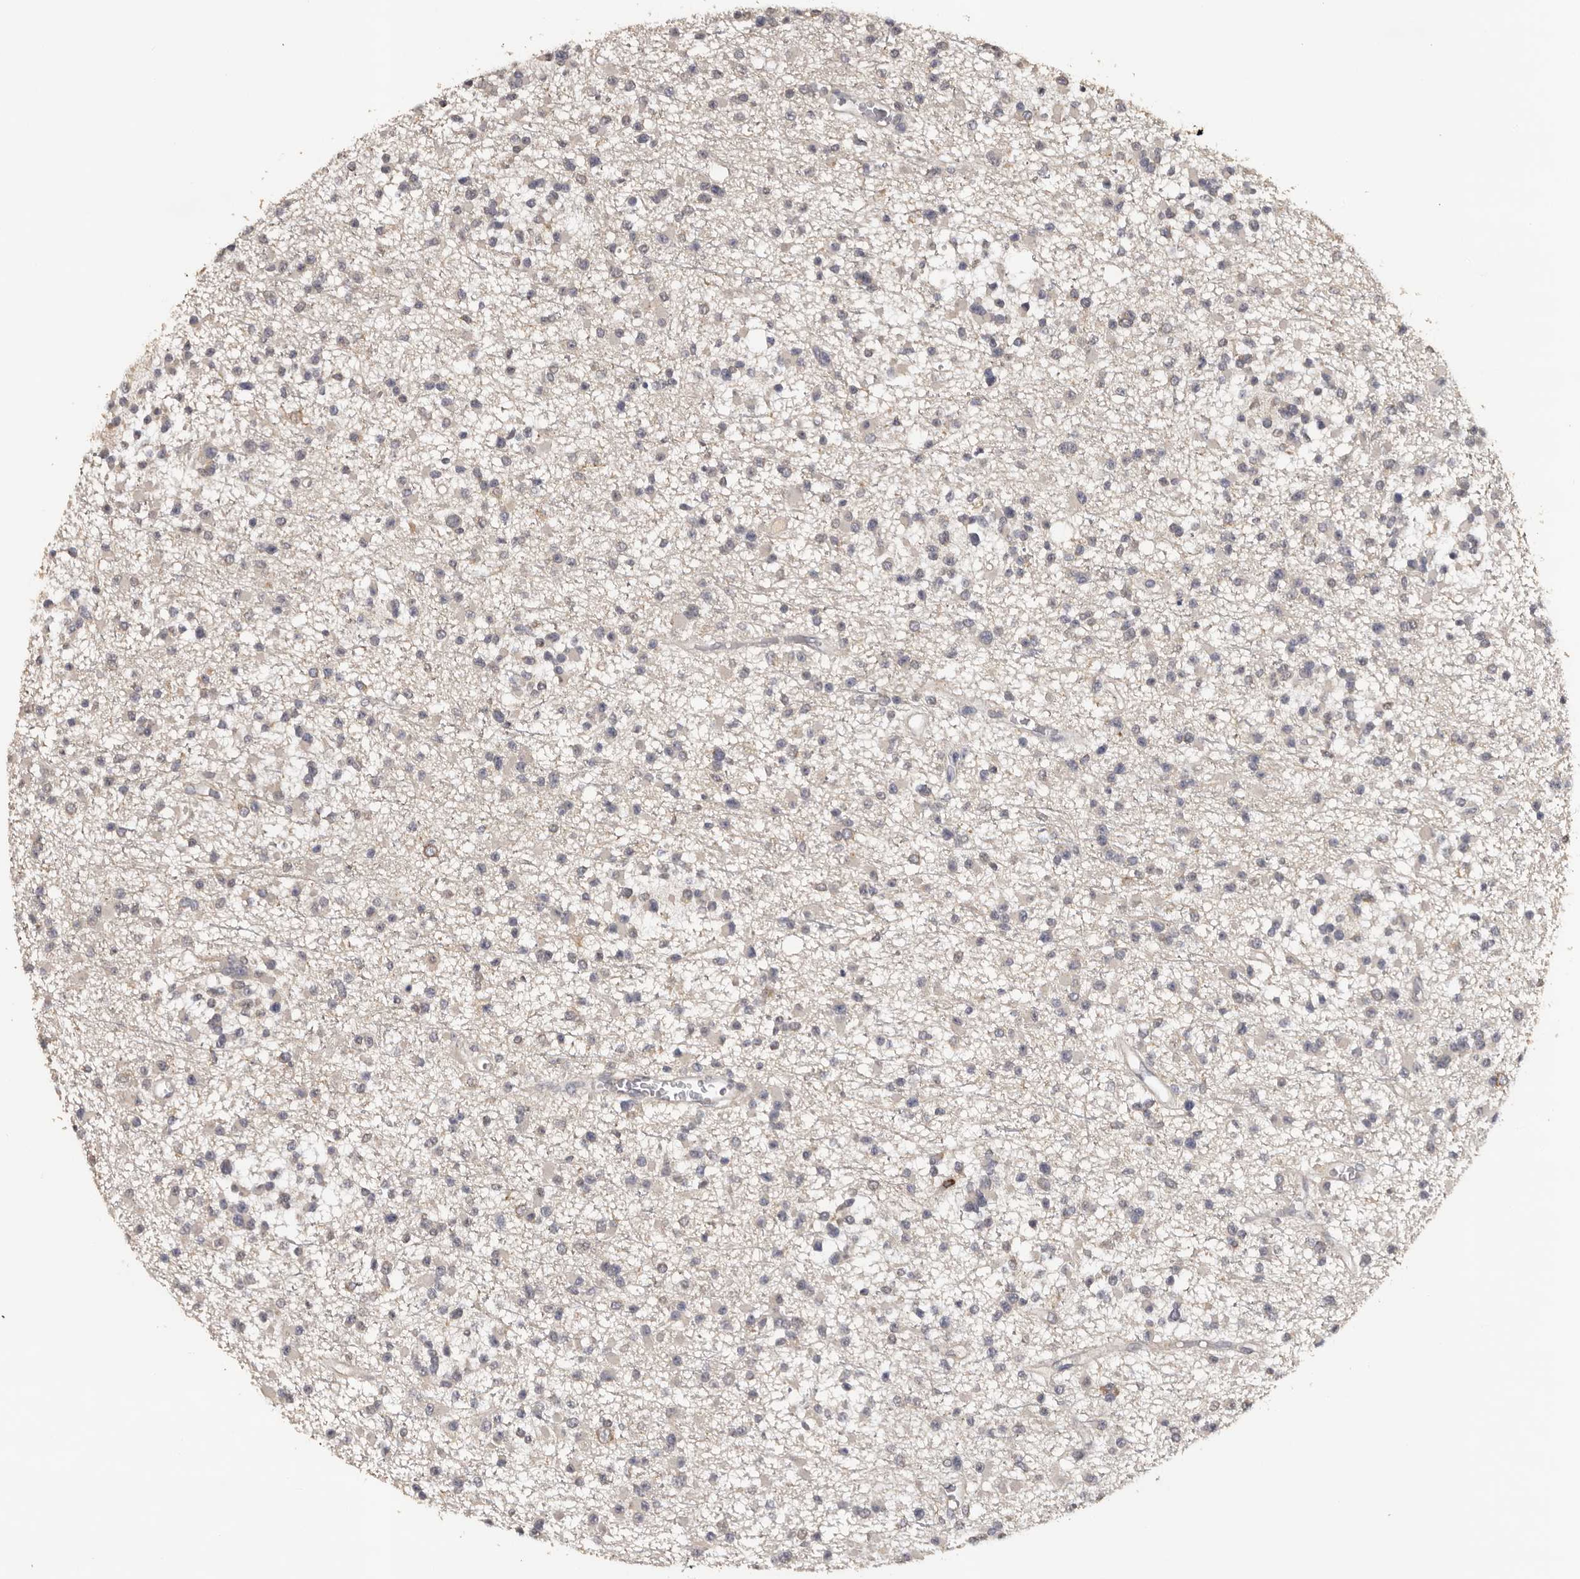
{"staining": {"intensity": "negative", "quantity": "none", "location": "none"}, "tissue": "glioma", "cell_type": "Tumor cells", "image_type": "cancer", "snomed": [{"axis": "morphology", "description": "Glioma, malignant, Low grade"}, {"axis": "topography", "description": "Brain"}], "caption": "Glioma stained for a protein using immunohistochemistry shows no expression tumor cells.", "gene": "KIF2B", "patient": {"sex": "female", "age": 22}}